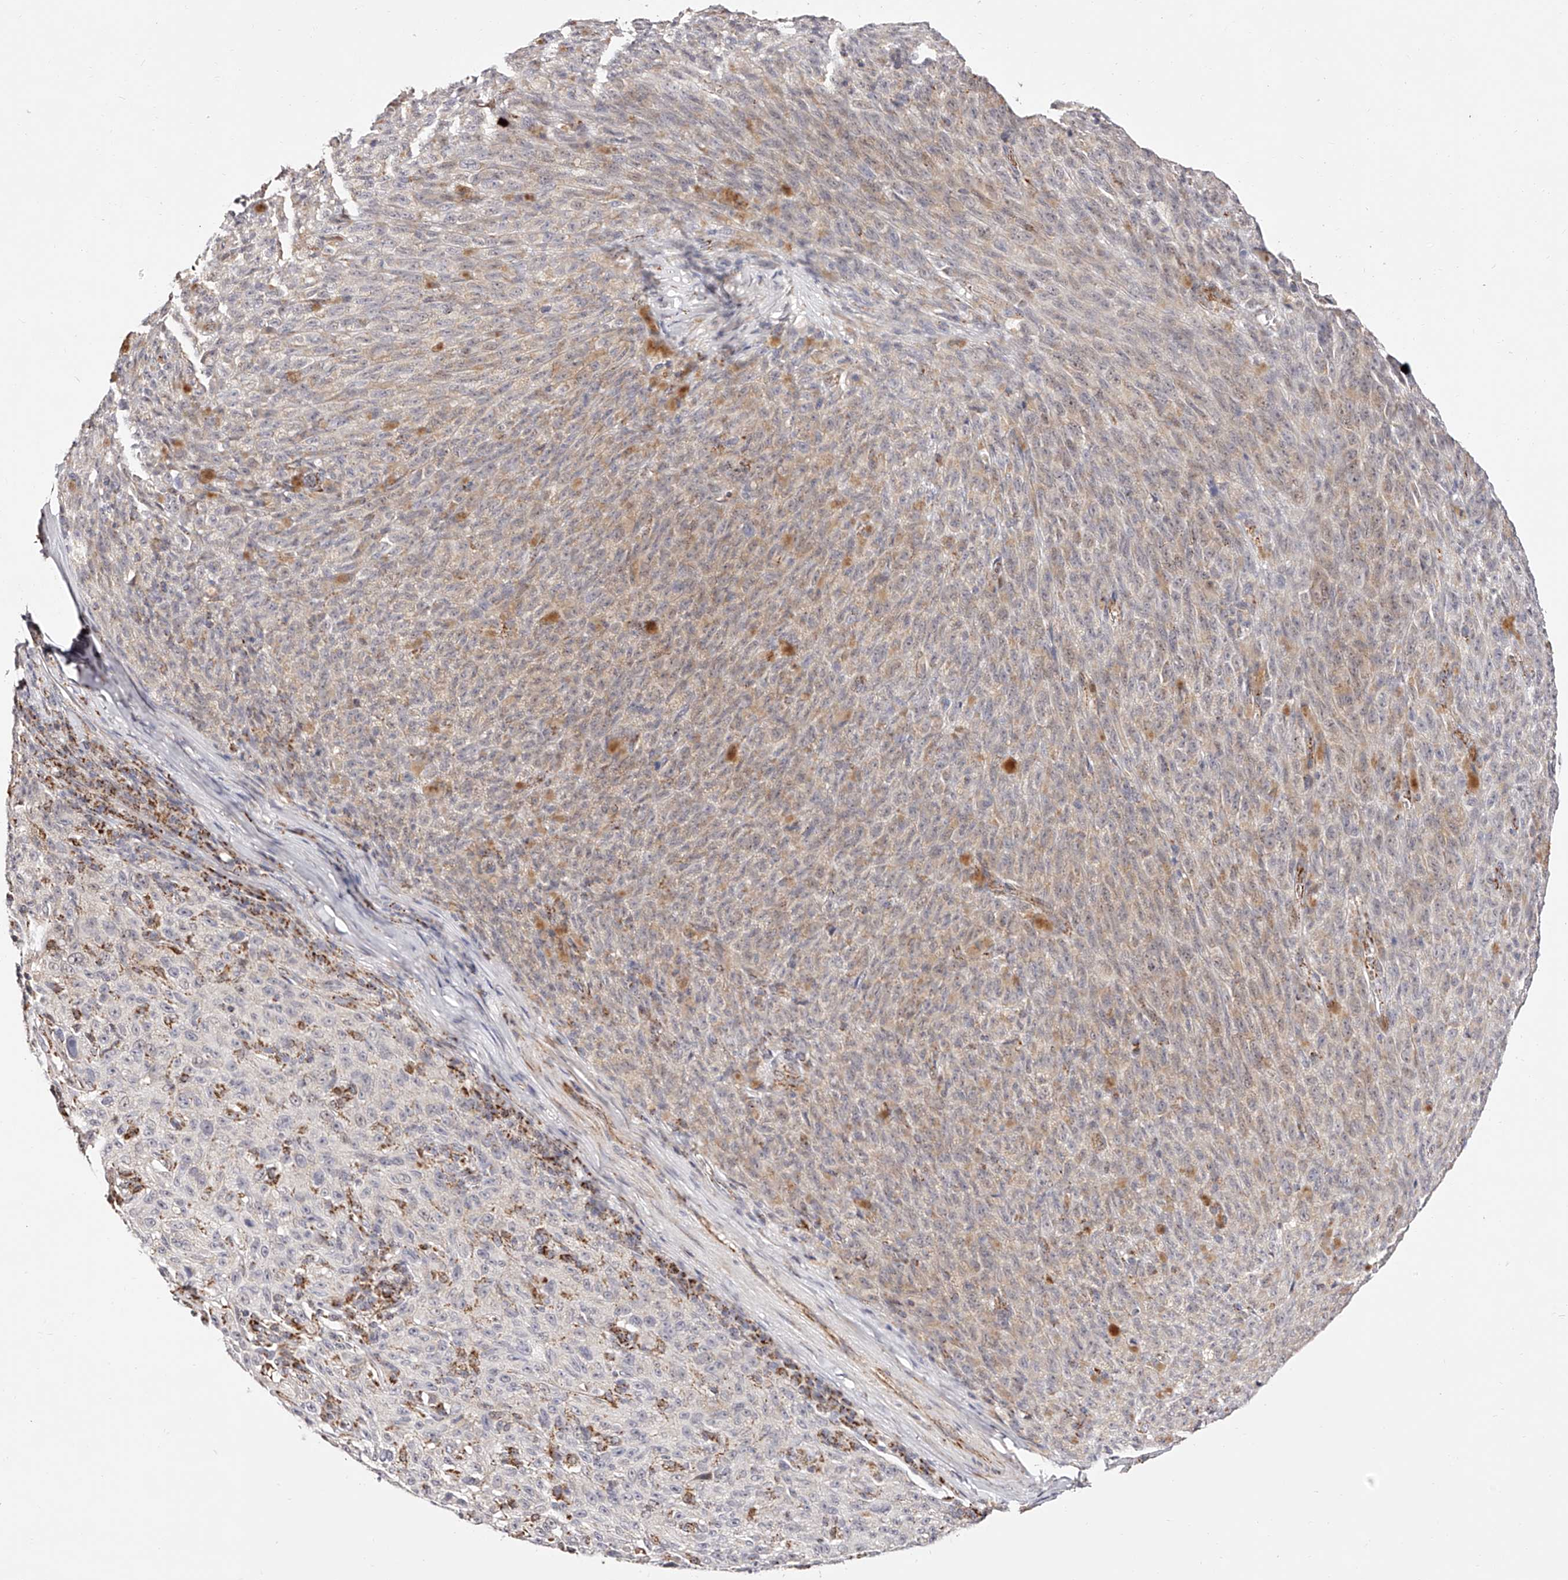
{"staining": {"intensity": "weak", "quantity": "<25%", "location": "cytoplasmic/membranous"}, "tissue": "melanoma", "cell_type": "Tumor cells", "image_type": "cancer", "snomed": [{"axis": "morphology", "description": "Malignant melanoma, NOS"}, {"axis": "topography", "description": "Skin"}], "caption": "This is an immunohistochemistry (IHC) photomicrograph of melanoma. There is no staining in tumor cells.", "gene": "NDUFV3", "patient": {"sex": "female", "age": 82}}